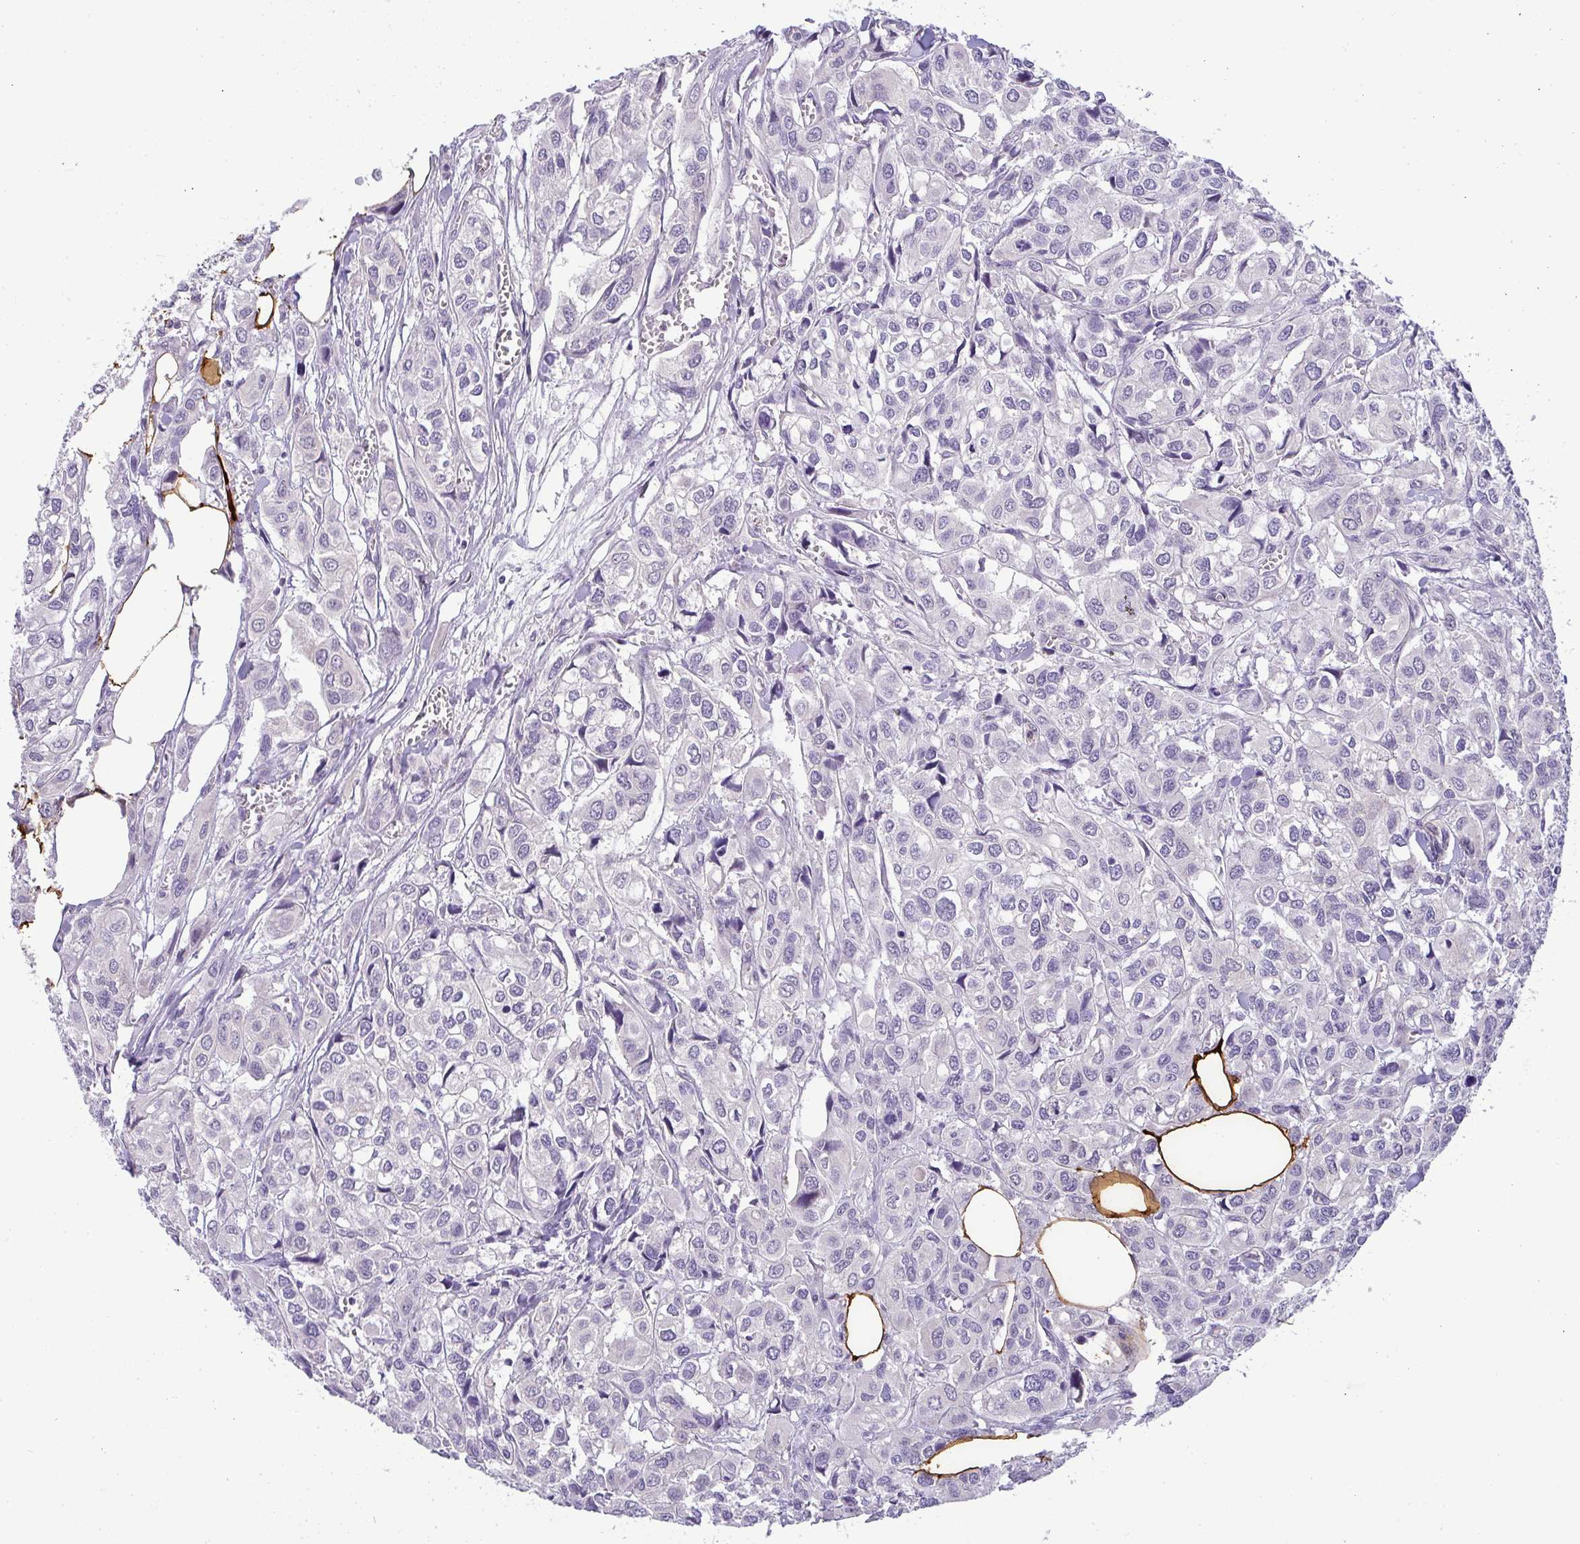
{"staining": {"intensity": "negative", "quantity": "none", "location": "none"}, "tissue": "urothelial cancer", "cell_type": "Tumor cells", "image_type": "cancer", "snomed": [{"axis": "morphology", "description": "Urothelial carcinoma, High grade"}, {"axis": "topography", "description": "Urinary bladder"}], "caption": "Immunohistochemistry (IHC) of human high-grade urothelial carcinoma exhibits no staining in tumor cells. (Stains: DAB (3,3'-diaminobenzidine) immunohistochemistry (IHC) with hematoxylin counter stain, Microscopy: brightfield microscopy at high magnification).", "gene": "LIPE", "patient": {"sex": "male", "age": 67}}